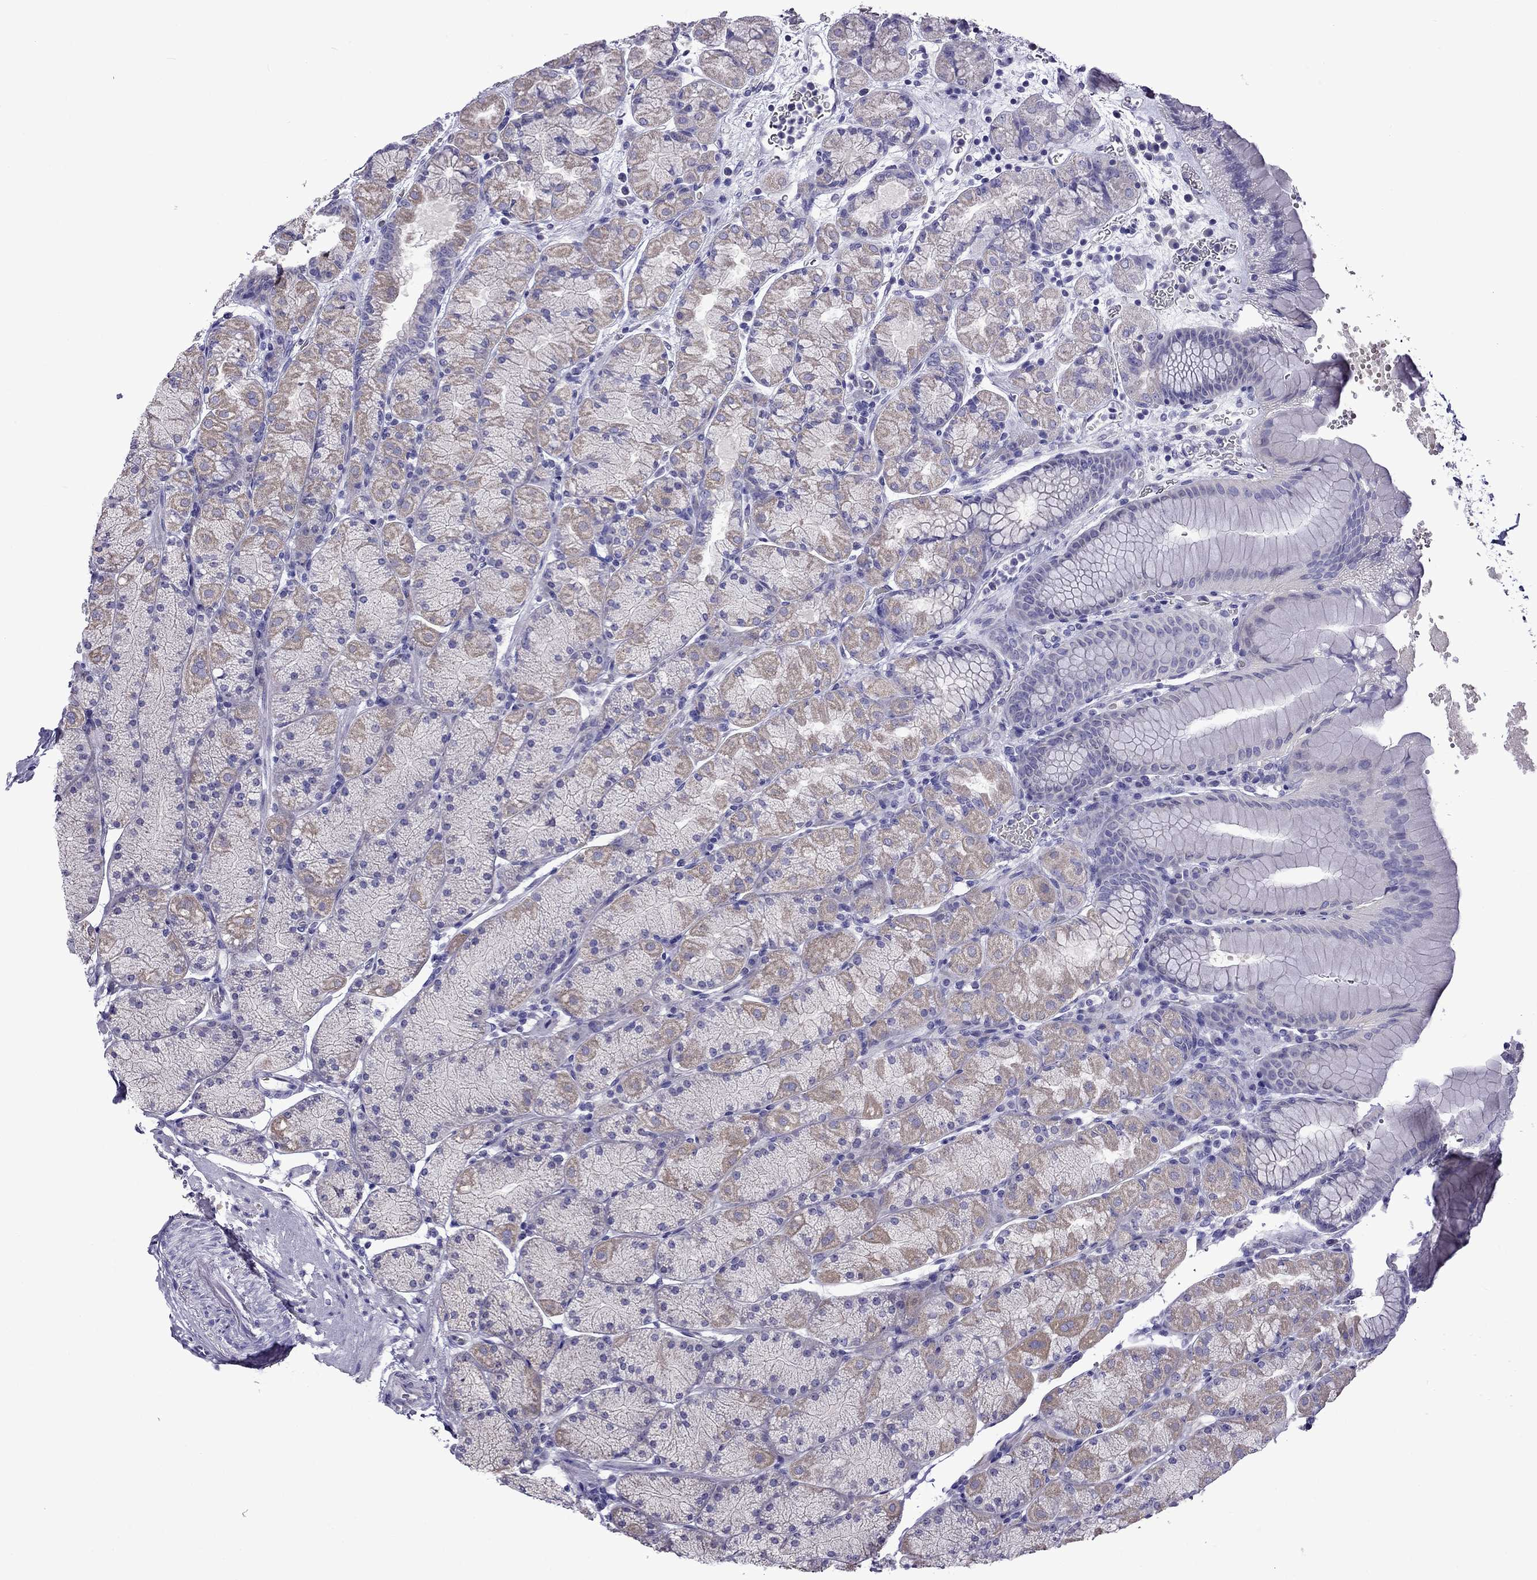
{"staining": {"intensity": "weak", "quantity": "25%-75%", "location": "cytoplasmic/membranous"}, "tissue": "stomach", "cell_type": "Glandular cells", "image_type": "normal", "snomed": [{"axis": "morphology", "description": "Normal tissue, NOS"}, {"axis": "topography", "description": "Stomach, upper"}, {"axis": "topography", "description": "Stomach"}], "caption": "A photomicrograph showing weak cytoplasmic/membranous staining in approximately 25%-75% of glandular cells in benign stomach, as visualized by brown immunohistochemical staining.", "gene": "TDRD1", "patient": {"sex": "male", "age": 76}}